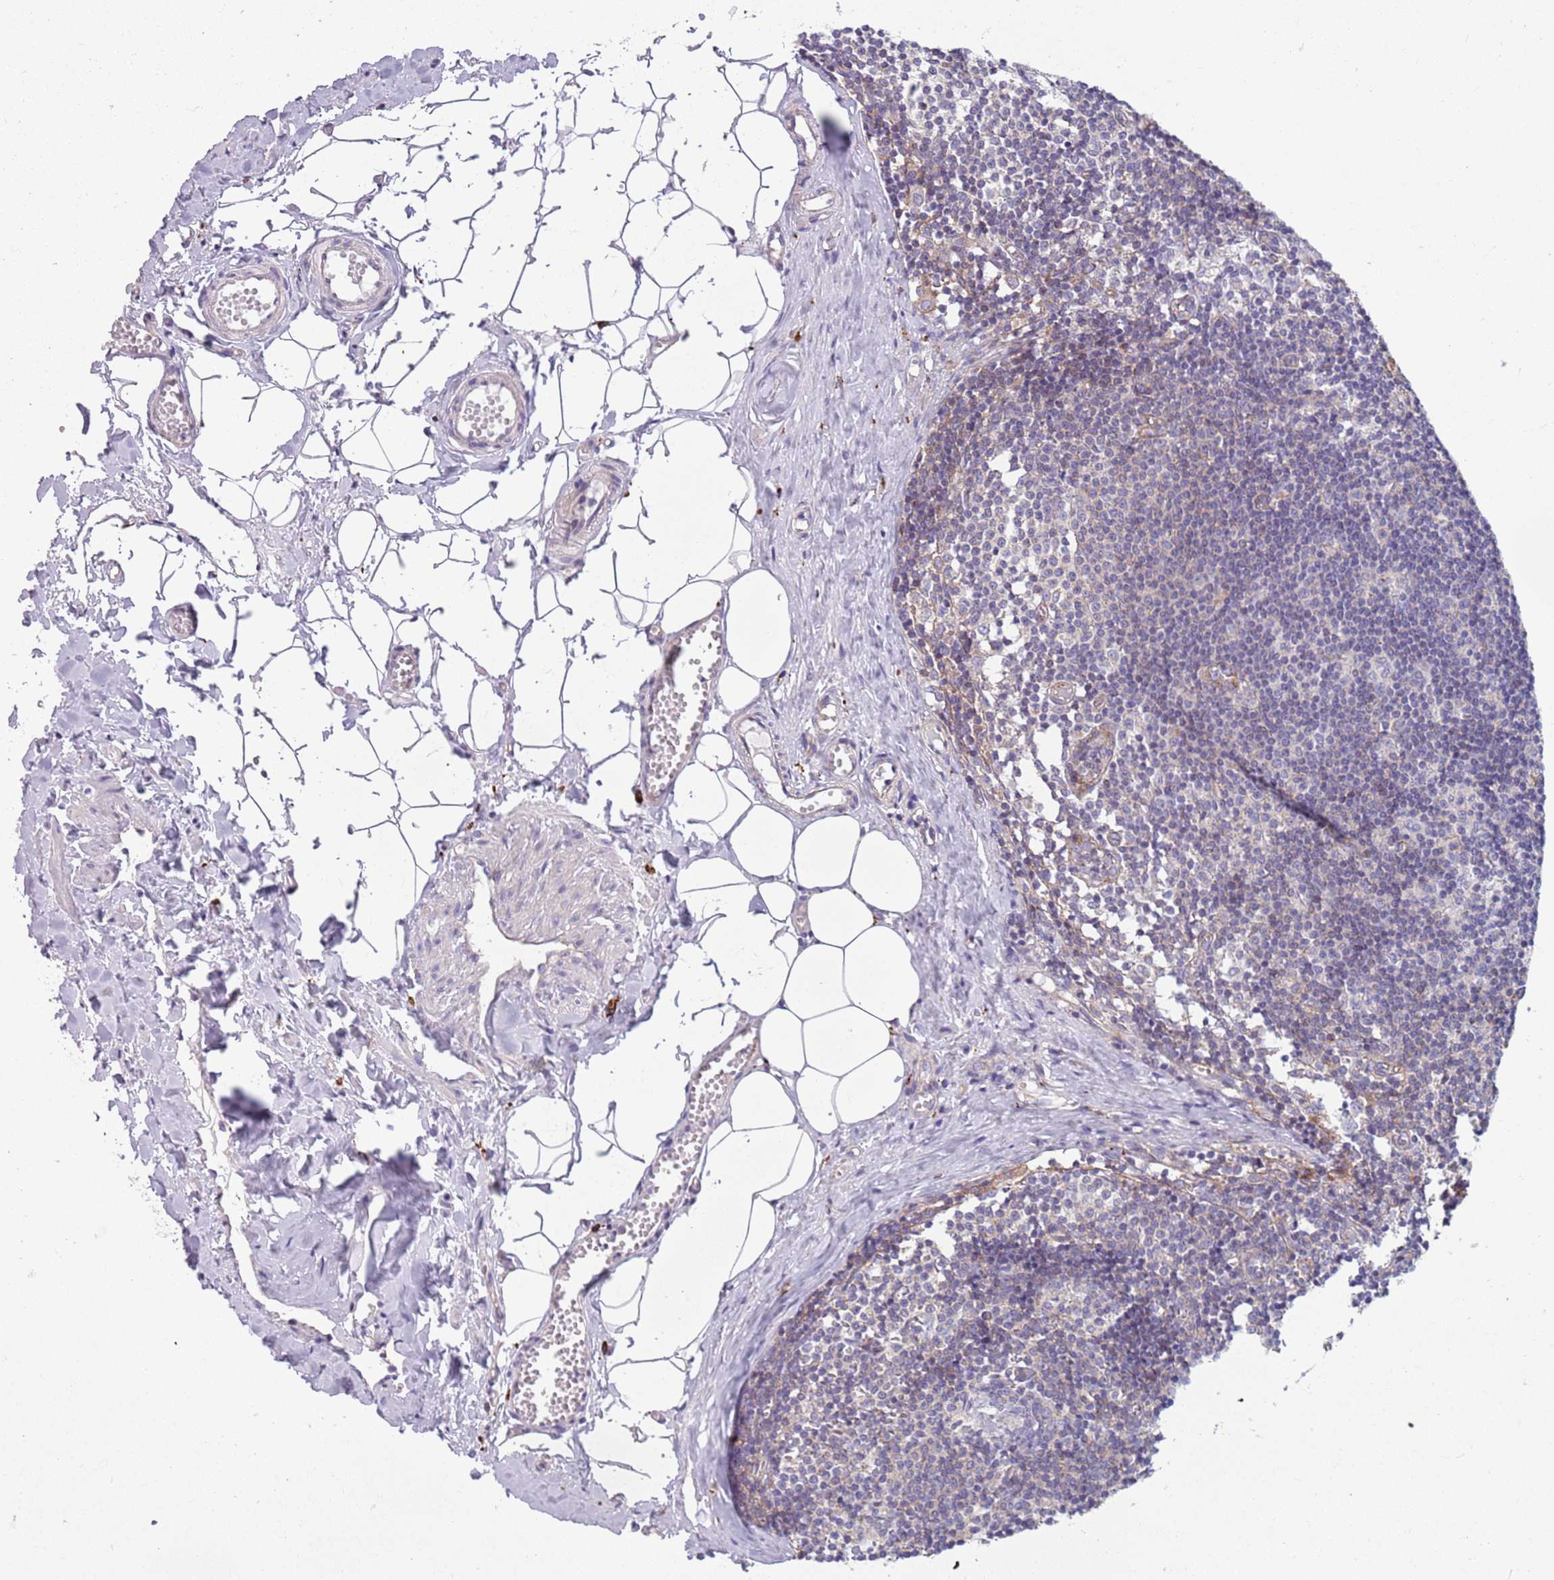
{"staining": {"intensity": "negative", "quantity": "none", "location": "none"}, "tissue": "lymph node", "cell_type": "Germinal center cells", "image_type": "normal", "snomed": [{"axis": "morphology", "description": "Normal tissue, NOS"}, {"axis": "topography", "description": "Lymph node"}], "caption": "This is an IHC image of benign lymph node. There is no expression in germinal center cells.", "gene": "SNX6", "patient": {"sex": "female", "age": 42}}